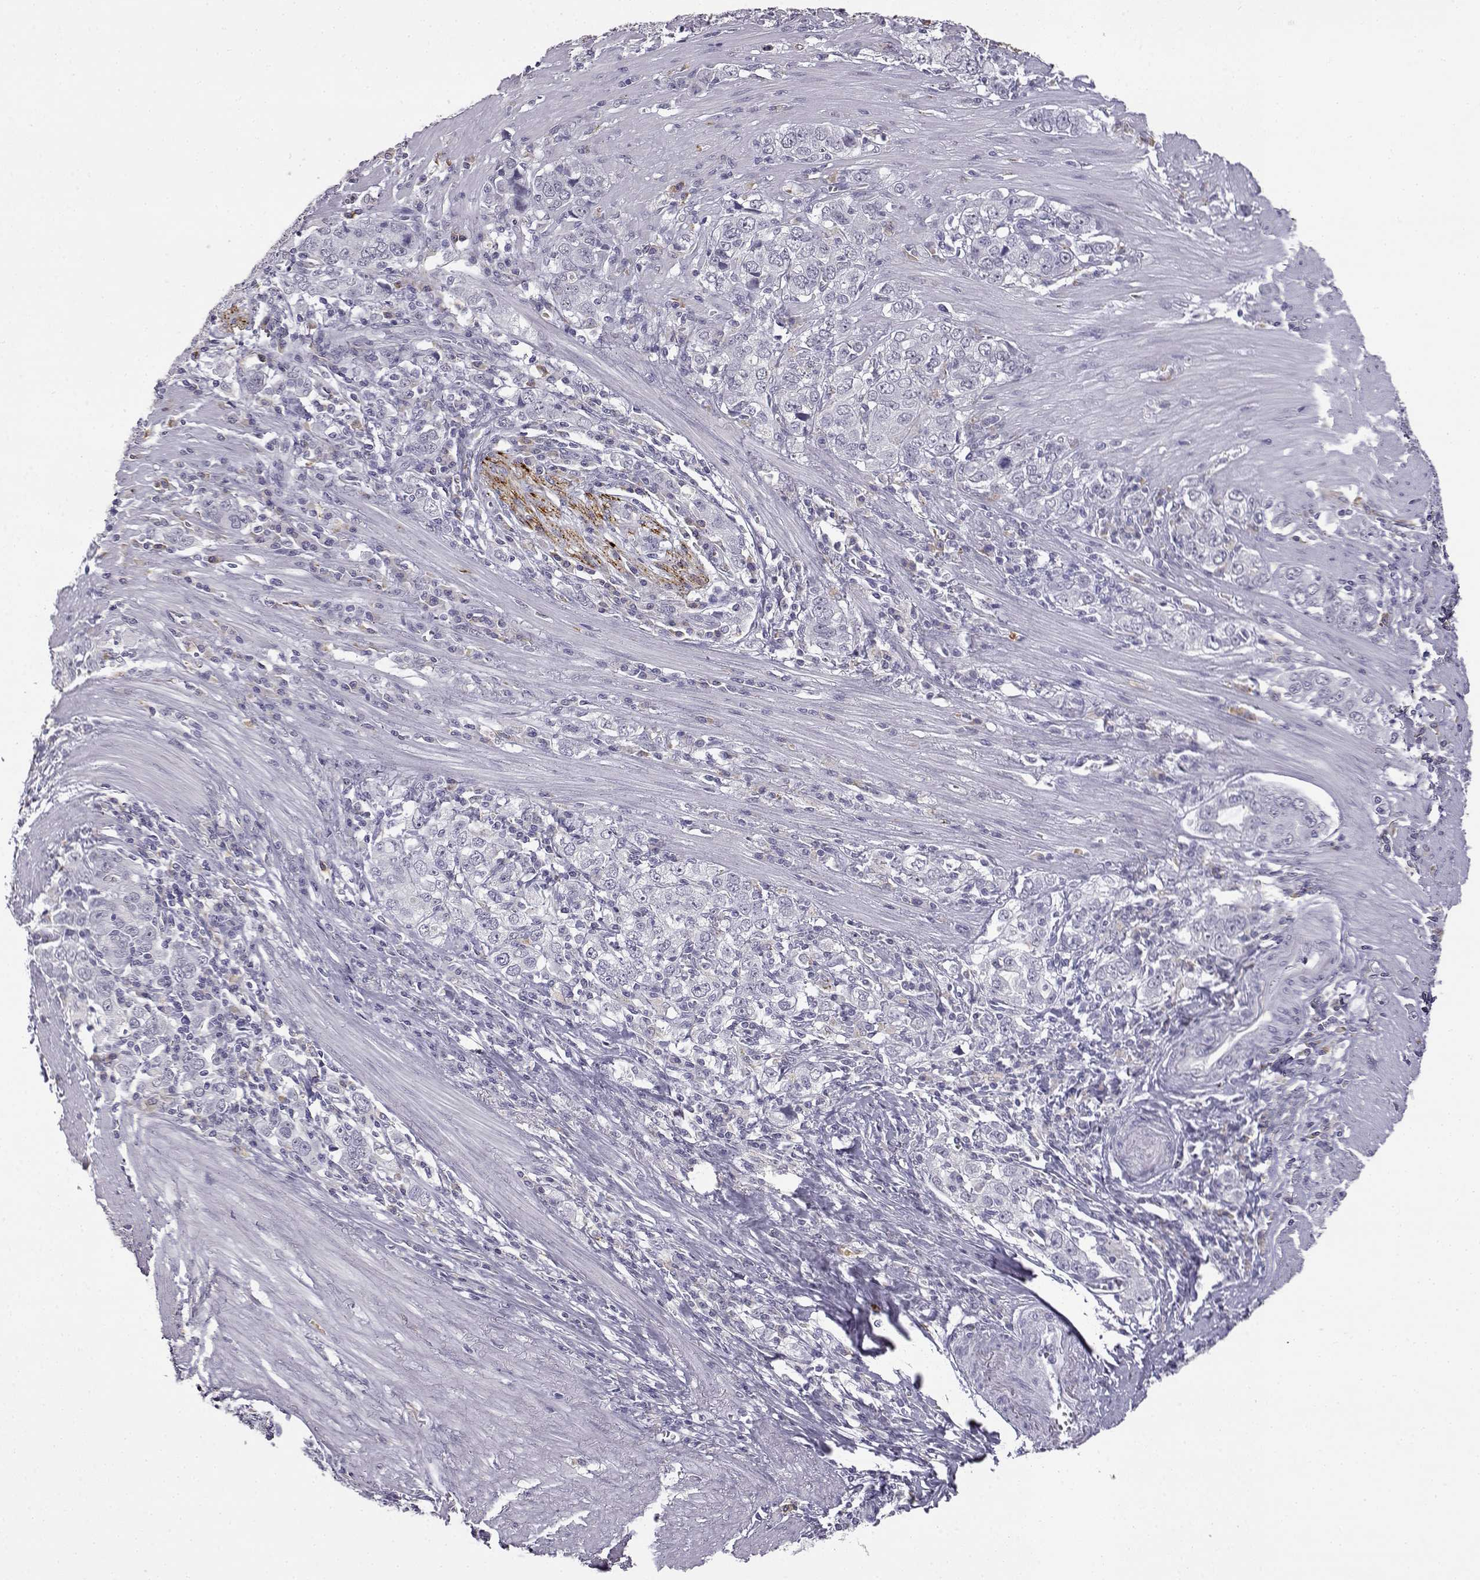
{"staining": {"intensity": "negative", "quantity": "none", "location": "none"}, "tissue": "stomach cancer", "cell_type": "Tumor cells", "image_type": "cancer", "snomed": [{"axis": "morphology", "description": "Adenocarcinoma, NOS"}, {"axis": "topography", "description": "Stomach, lower"}], "caption": "IHC of human stomach cancer (adenocarcinoma) exhibits no positivity in tumor cells. (DAB (3,3'-diaminobenzidine) immunohistochemistry (IHC) with hematoxylin counter stain).", "gene": "VGF", "patient": {"sex": "female", "age": 72}}